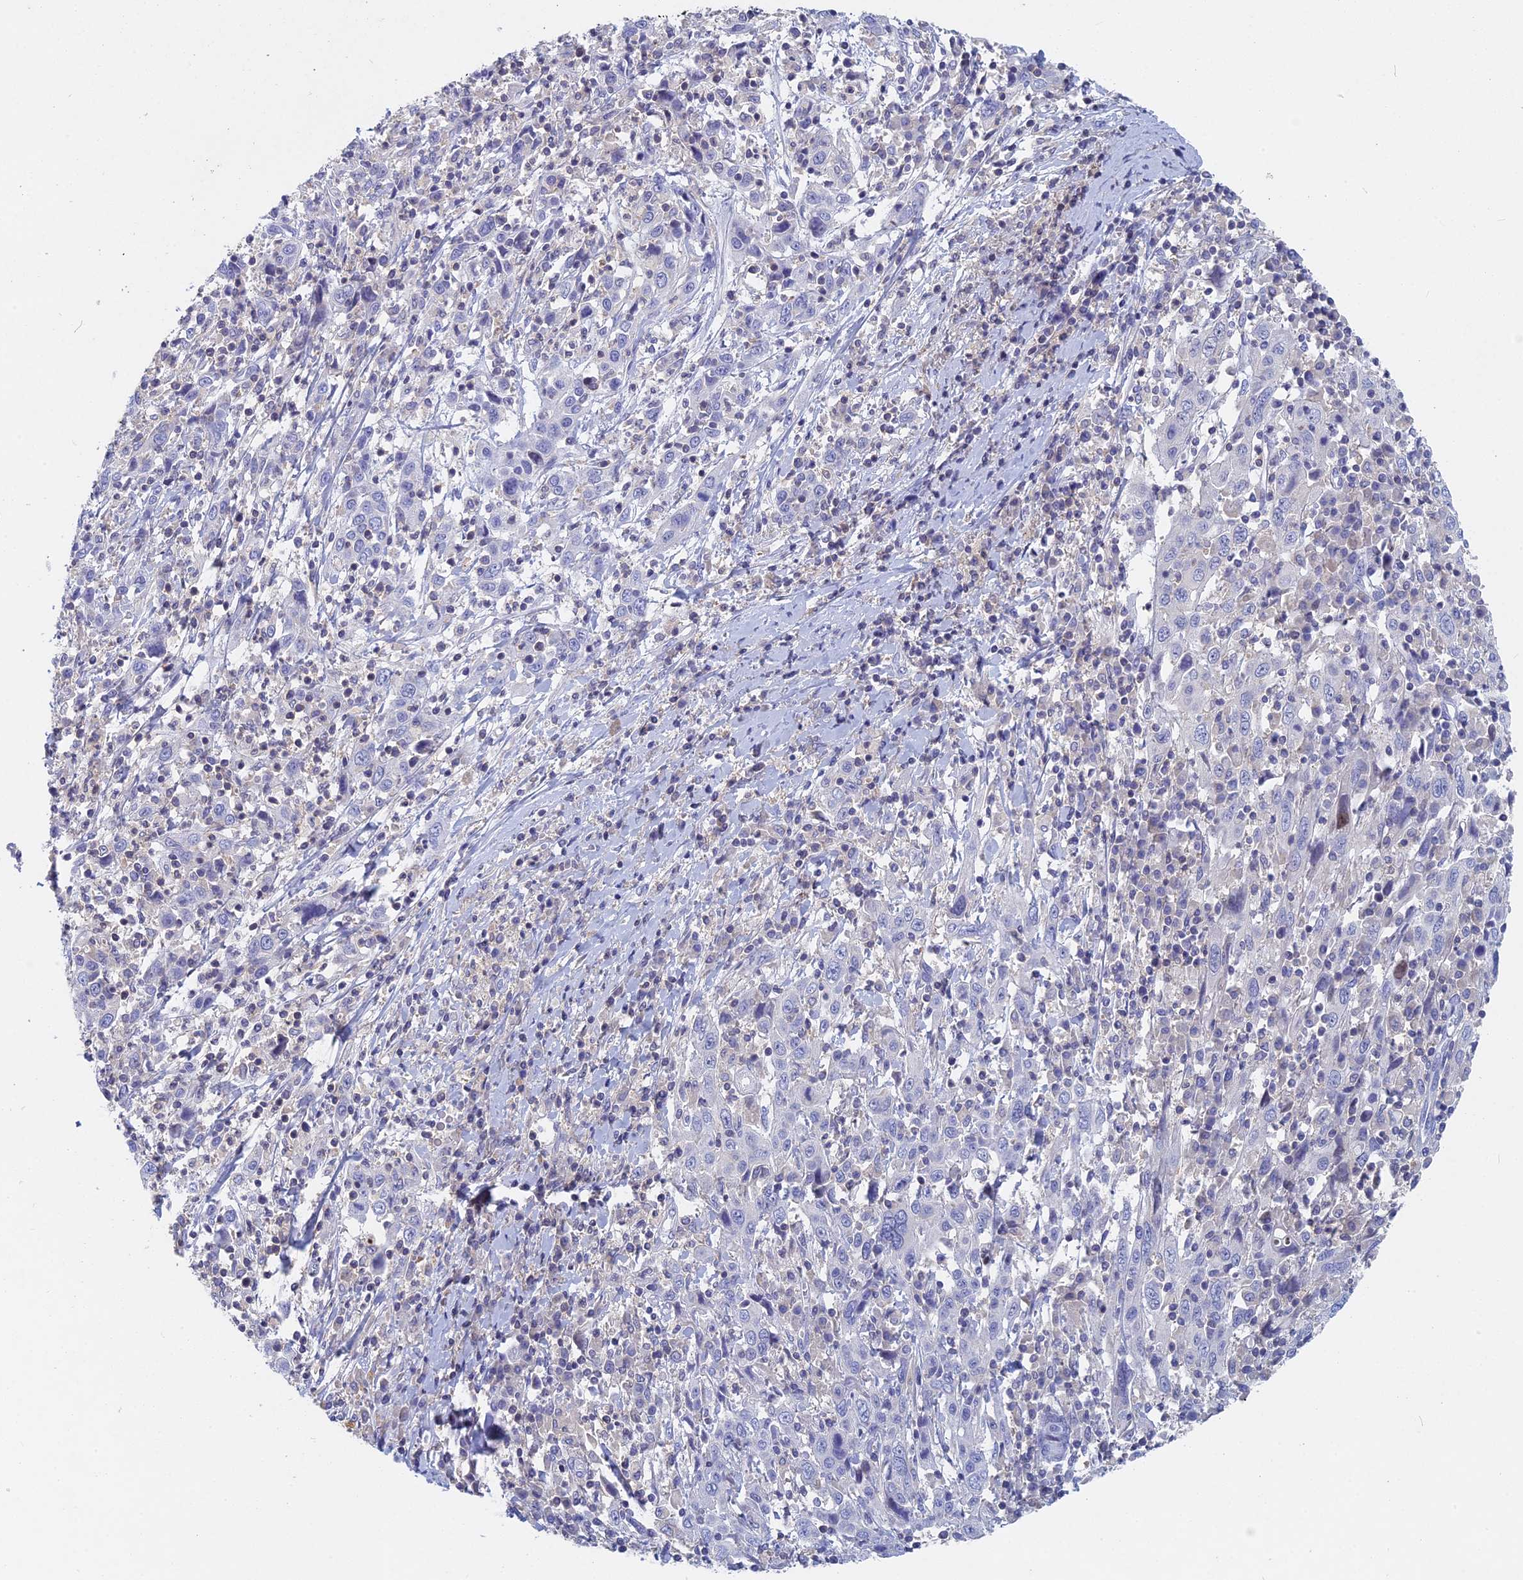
{"staining": {"intensity": "negative", "quantity": "none", "location": "none"}, "tissue": "cervical cancer", "cell_type": "Tumor cells", "image_type": "cancer", "snomed": [{"axis": "morphology", "description": "Squamous cell carcinoma, NOS"}, {"axis": "topography", "description": "Cervix"}], "caption": "IHC image of human cervical squamous cell carcinoma stained for a protein (brown), which shows no positivity in tumor cells. Brightfield microscopy of IHC stained with DAB (3,3'-diaminobenzidine) (brown) and hematoxylin (blue), captured at high magnification.", "gene": "ACP7", "patient": {"sex": "female", "age": 46}}